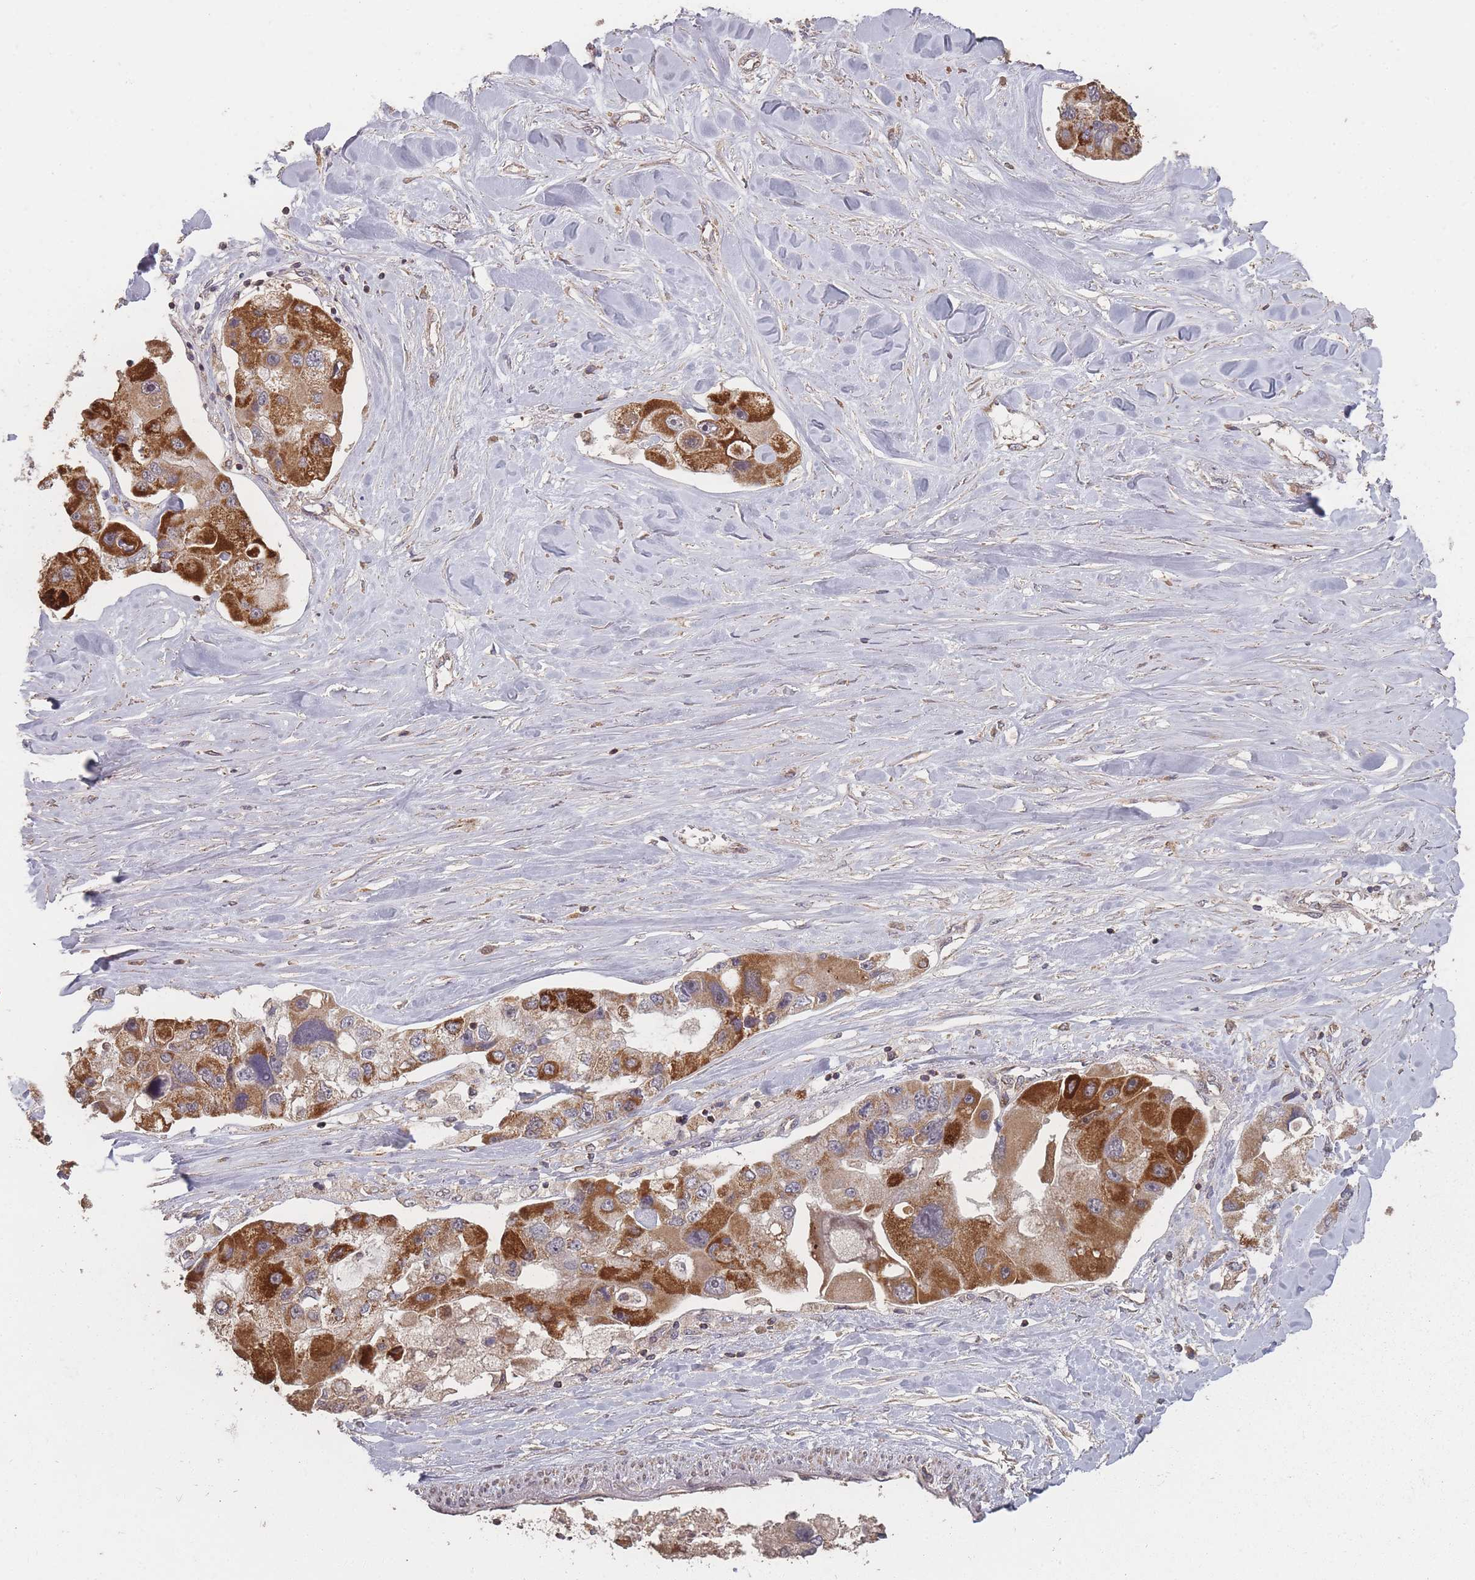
{"staining": {"intensity": "strong", "quantity": "25%-75%", "location": "cytoplasmic/membranous"}, "tissue": "lung cancer", "cell_type": "Tumor cells", "image_type": "cancer", "snomed": [{"axis": "morphology", "description": "Adenocarcinoma, NOS"}, {"axis": "topography", "description": "Lung"}], "caption": "Protein expression analysis of lung cancer (adenocarcinoma) demonstrates strong cytoplasmic/membranous staining in approximately 25%-75% of tumor cells.", "gene": "LYRM7", "patient": {"sex": "female", "age": 54}}